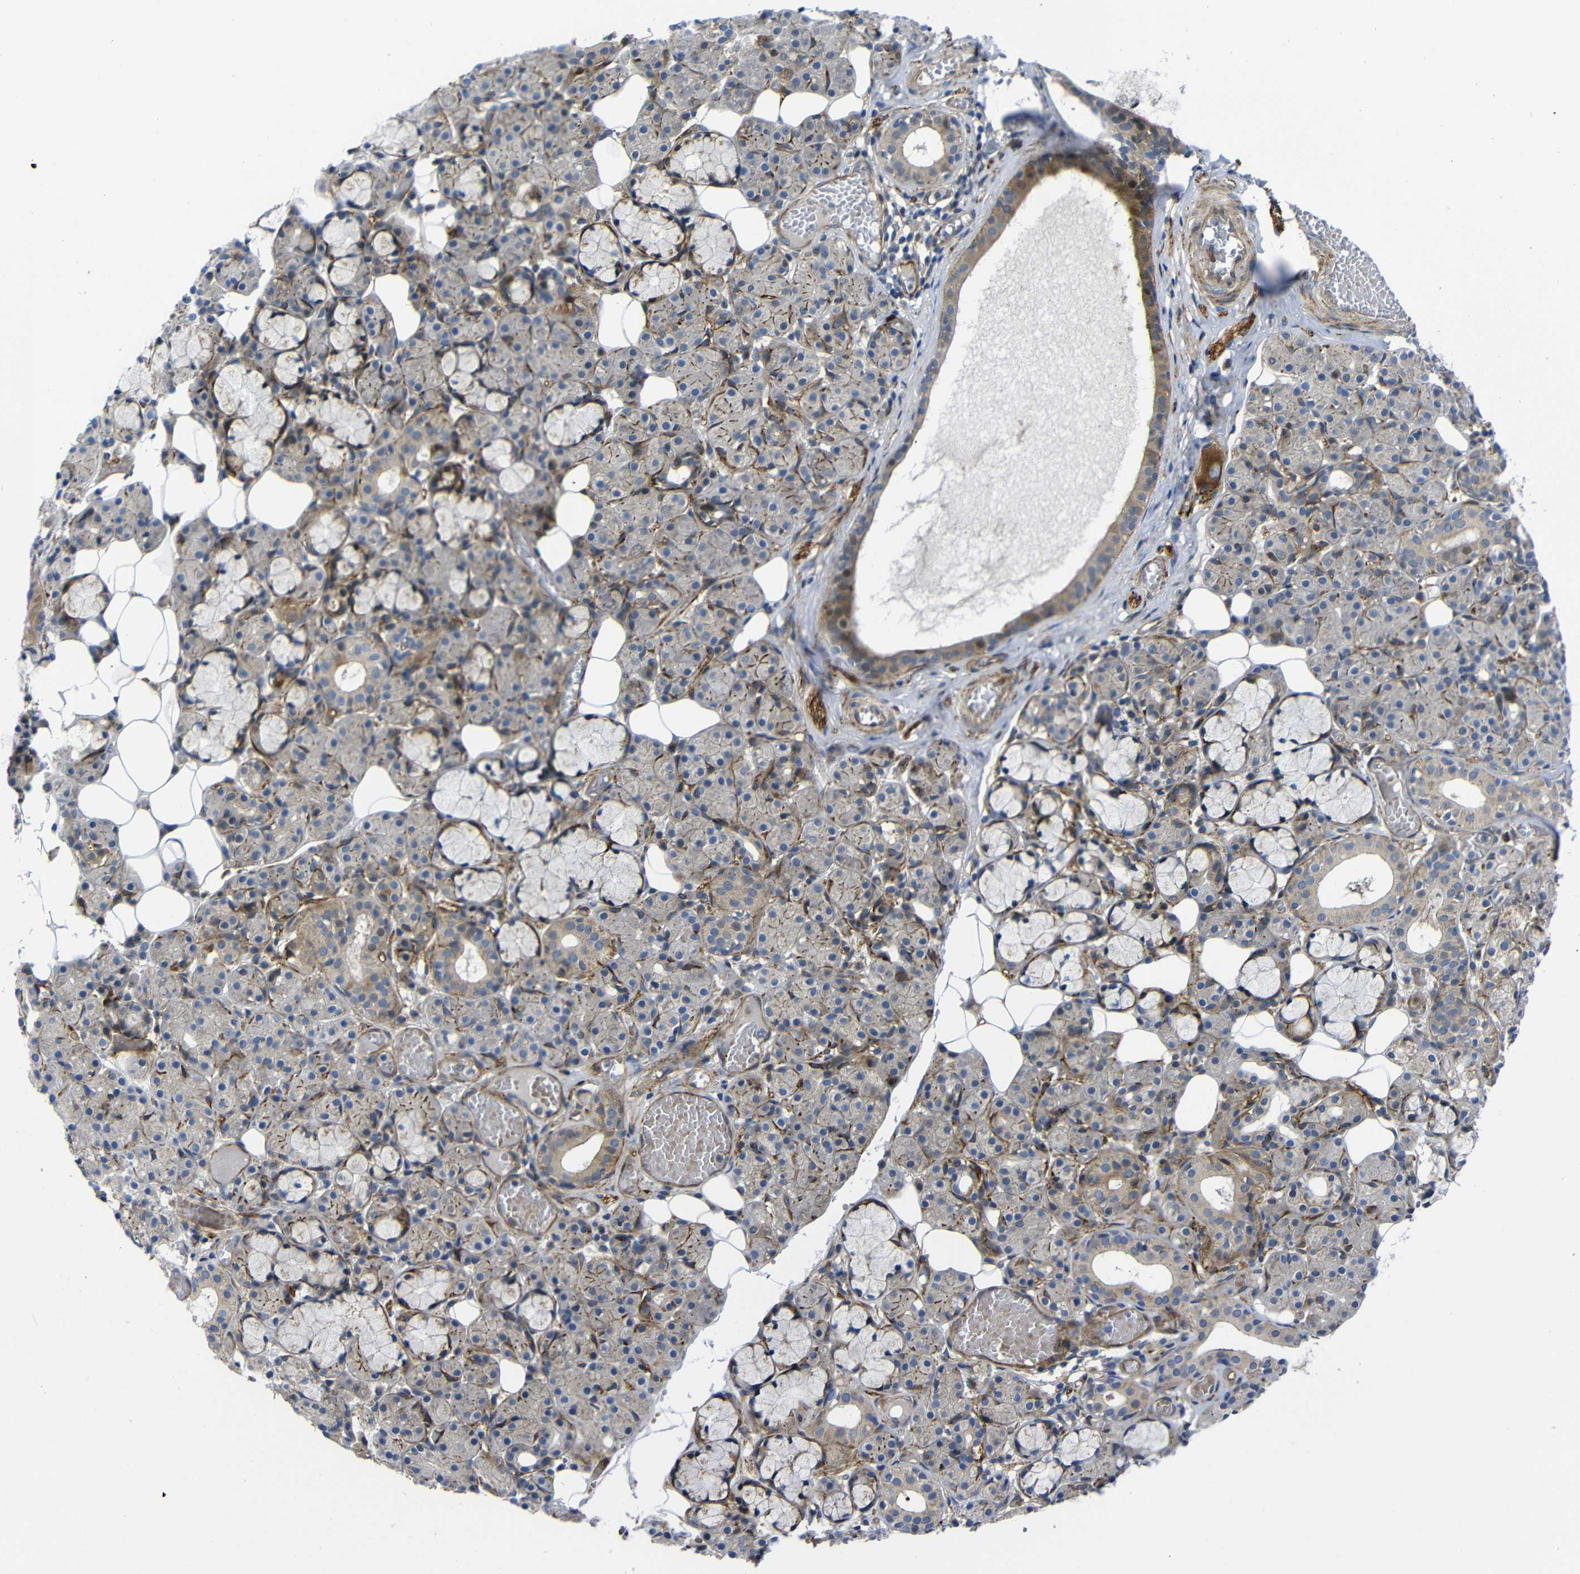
{"staining": {"intensity": "moderate", "quantity": "25%-75%", "location": "cytoplasmic/membranous,nuclear"}, "tissue": "salivary gland", "cell_type": "Glandular cells", "image_type": "normal", "snomed": [{"axis": "morphology", "description": "Normal tissue, NOS"}, {"axis": "topography", "description": "Salivary gland"}], "caption": "A high-resolution image shows immunohistochemistry staining of unremarkable salivary gland, which reveals moderate cytoplasmic/membranous,nuclear expression in approximately 25%-75% of glandular cells. (IHC, brightfield microscopy, high magnification).", "gene": "PARP14", "patient": {"sex": "male", "age": 63}}